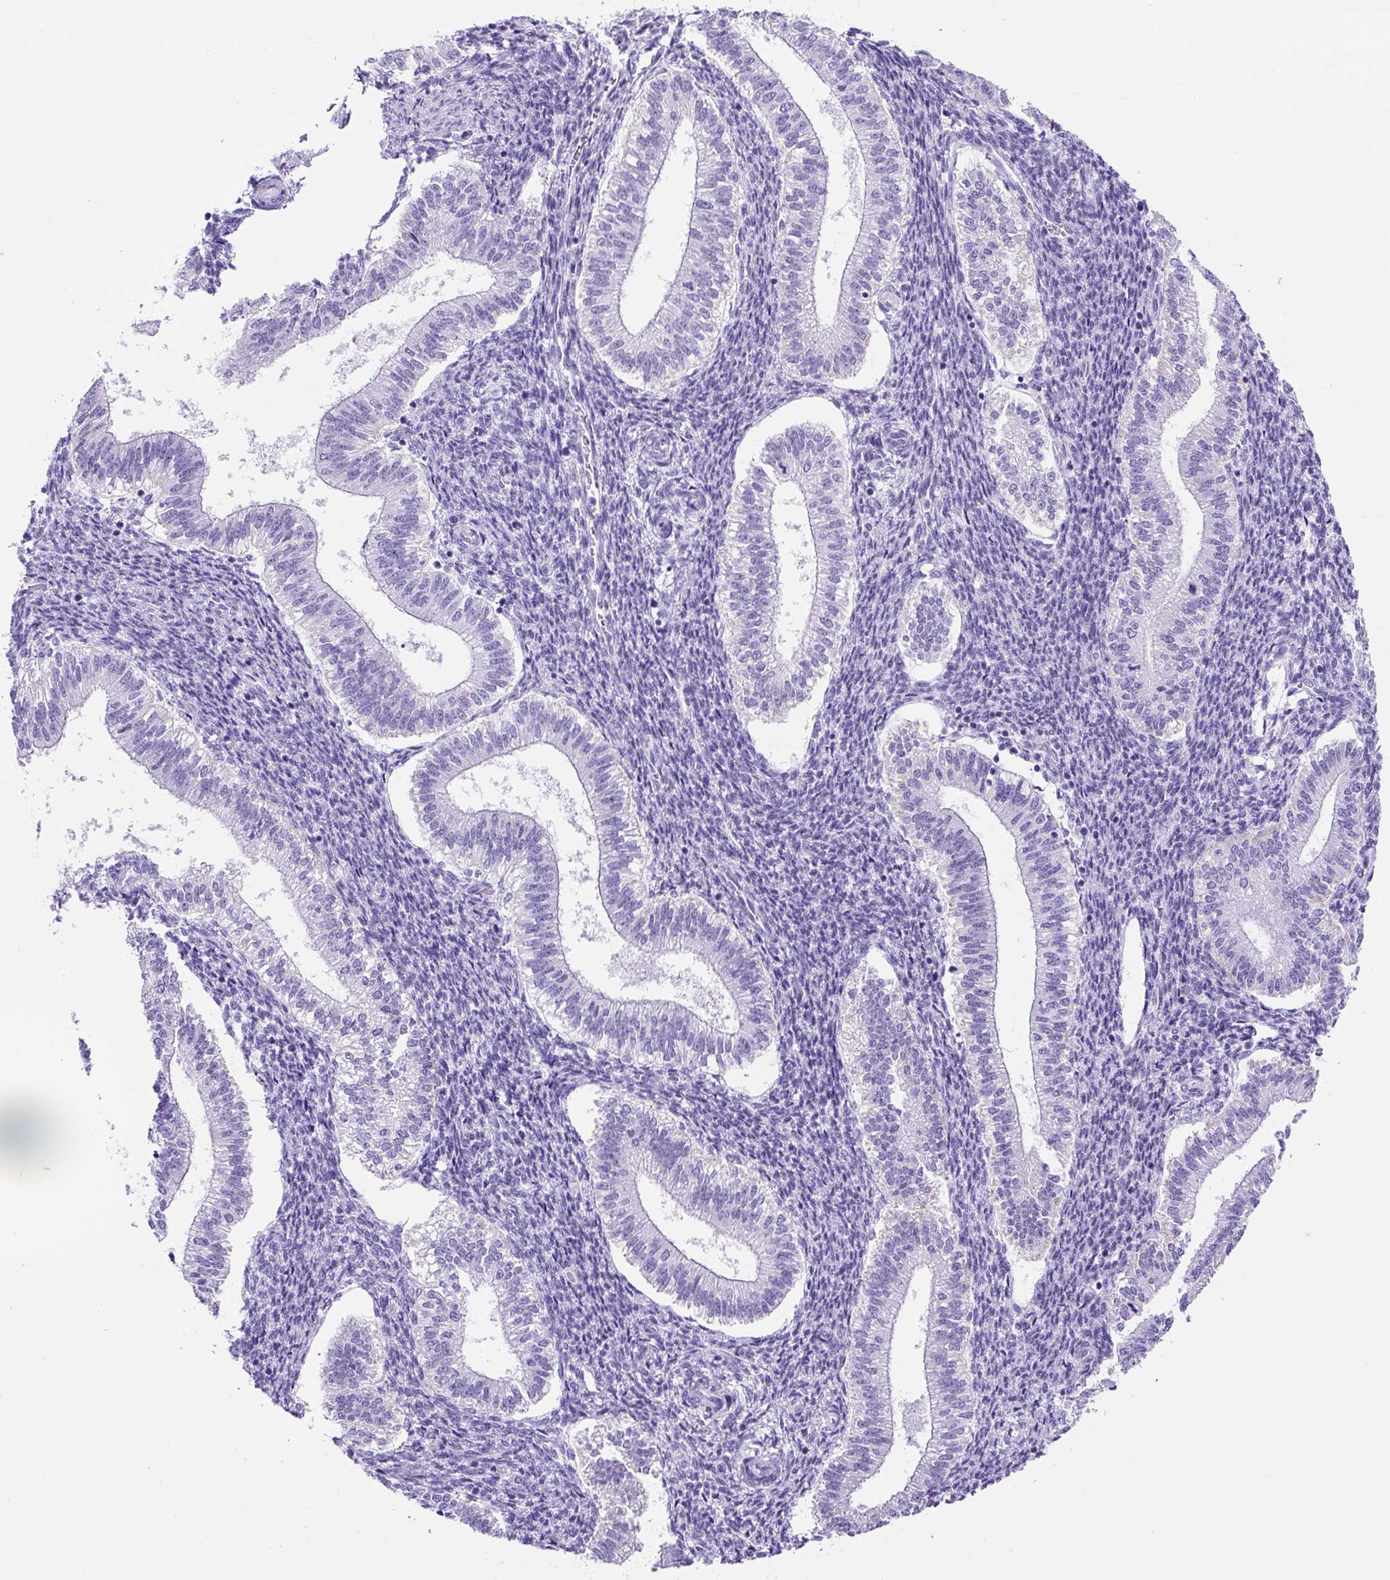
{"staining": {"intensity": "negative", "quantity": "none", "location": "none"}, "tissue": "endometrium", "cell_type": "Cells in endometrial stroma", "image_type": "normal", "snomed": [{"axis": "morphology", "description": "Normal tissue, NOS"}, {"axis": "topography", "description": "Endometrium"}], "caption": "This is an immunohistochemistry (IHC) photomicrograph of unremarkable human endometrium. There is no staining in cells in endometrial stroma.", "gene": "KRT12", "patient": {"sex": "female", "age": 25}}